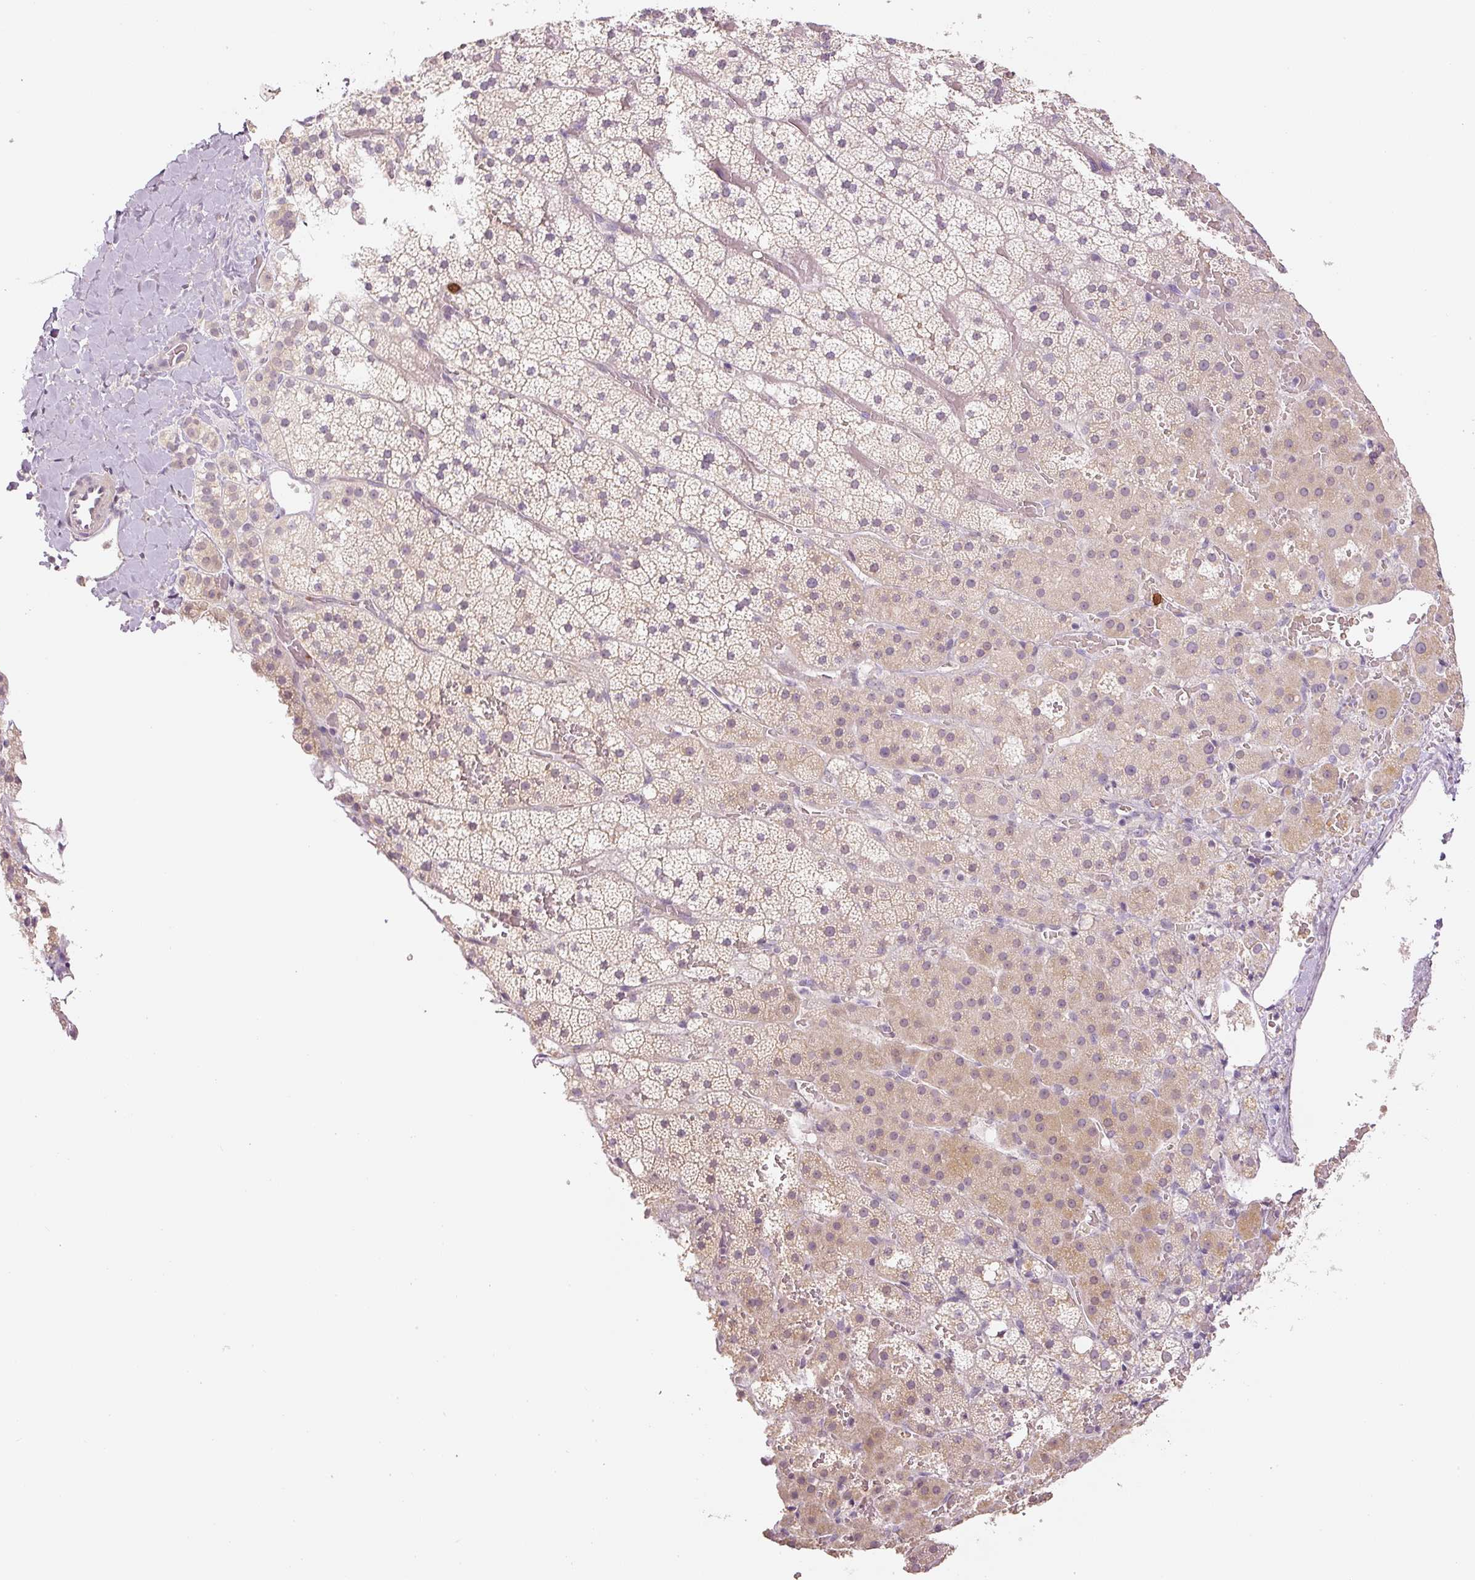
{"staining": {"intensity": "weak", "quantity": "25%-75%", "location": "cytoplasmic/membranous"}, "tissue": "adrenal gland", "cell_type": "Glandular cells", "image_type": "normal", "snomed": [{"axis": "morphology", "description": "Normal tissue, NOS"}, {"axis": "topography", "description": "Adrenal gland"}], "caption": "Immunohistochemistry (IHC) histopathology image of benign adrenal gland stained for a protein (brown), which shows low levels of weak cytoplasmic/membranous positivity in approximately 25%-75% of glandular cells.", "gene": "GZMA", "patient": {"sex": "male", "age": 53}}